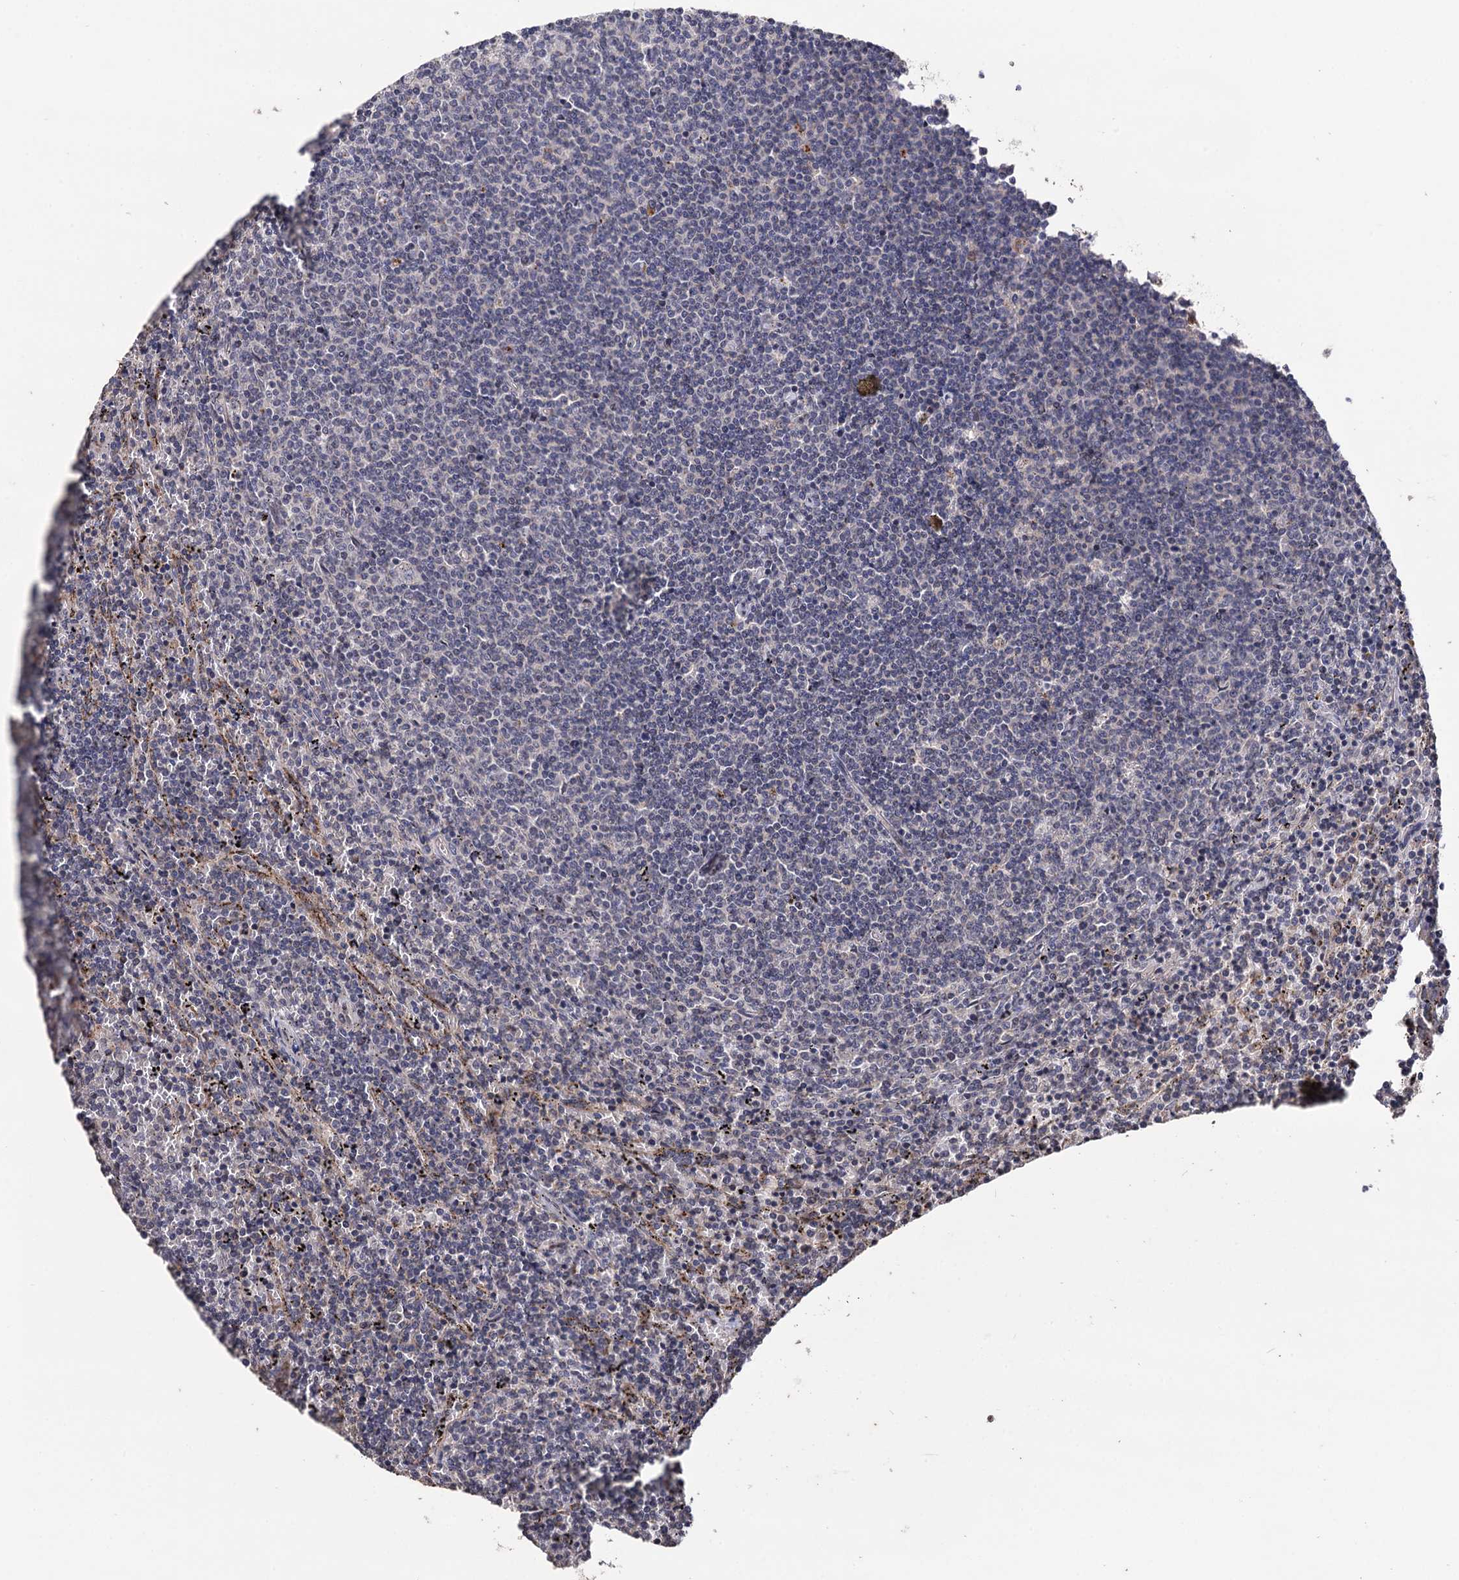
{"staining": {"intensity": "negative", "quantity": "none", "location": "none"}, "tissue": "lymphoma", "cell_type": "Tumor cells", "image_type": "cancer", "snomed": [{"axis": "morphology", "description": "Malignant lymphoma, non-Hodgkin's type, Low grade"}, {"axis": "topography", "description": "Spleen"}], "caption": "Immunohistochemical staining of low-grade malignant lymphoma, non-Hodgkin's type exhibits no significant expression in tumor cells.", "gene": "MICAL2", "patient": {"sex": "female", "age": 50}}